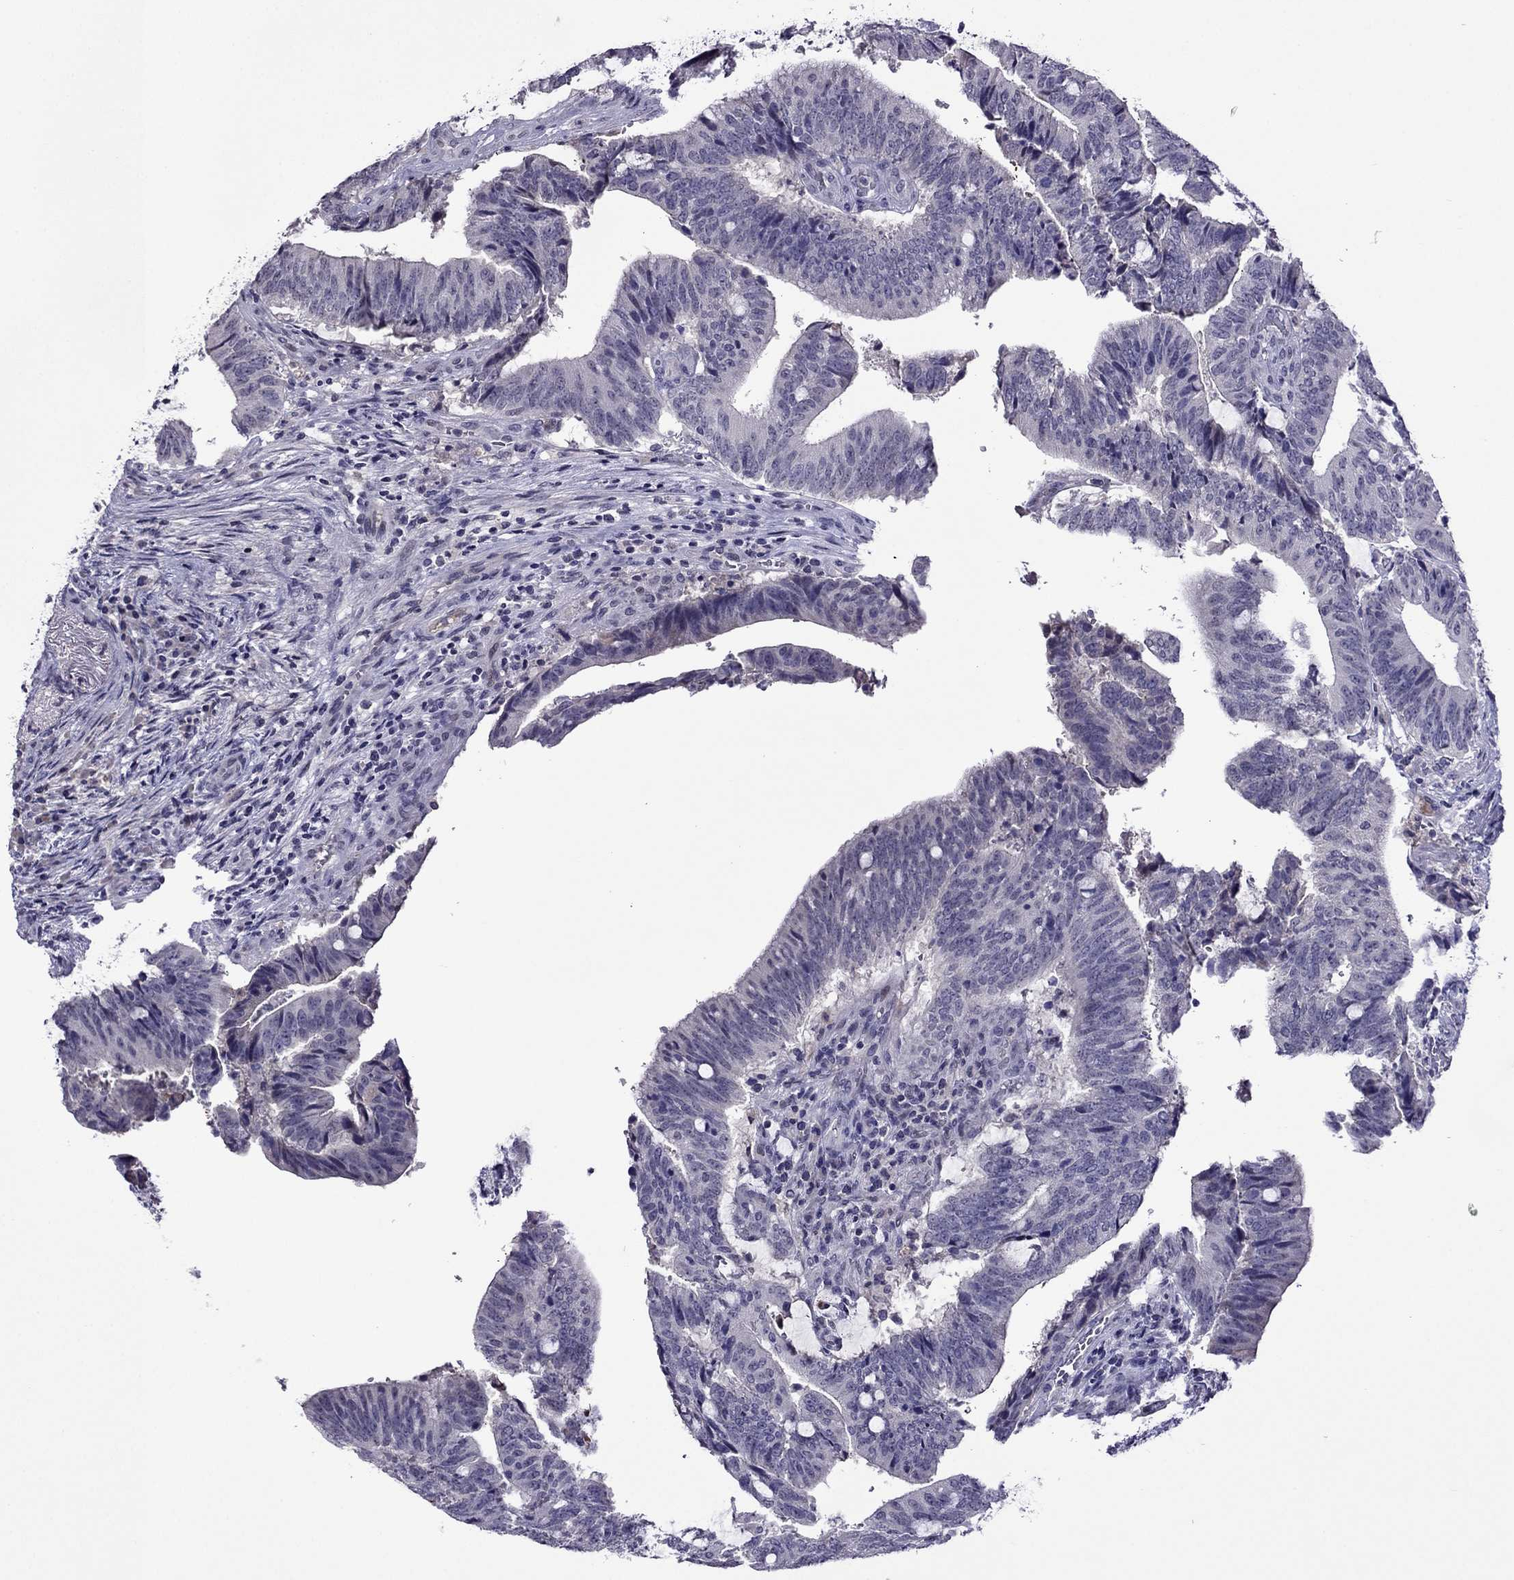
{"staining": {"intensity": "negative", "quantity": "none", "location": "none"}, "tissue": "colorectal cancer", "cell_type": "Tumor cells", "image_type": "cancer", "snomed": [{"axis": "morphology", "description": "Adenocarcinoma, NOS"}, {"axis": "topography", "description": "Colon"}], "caption": "DAB immunohistochemical staining of colorectal cancer shows no significant expression in tumor cells.", "gene": "SPTBN4", "patient": {"sex": "female", "age": 43}}